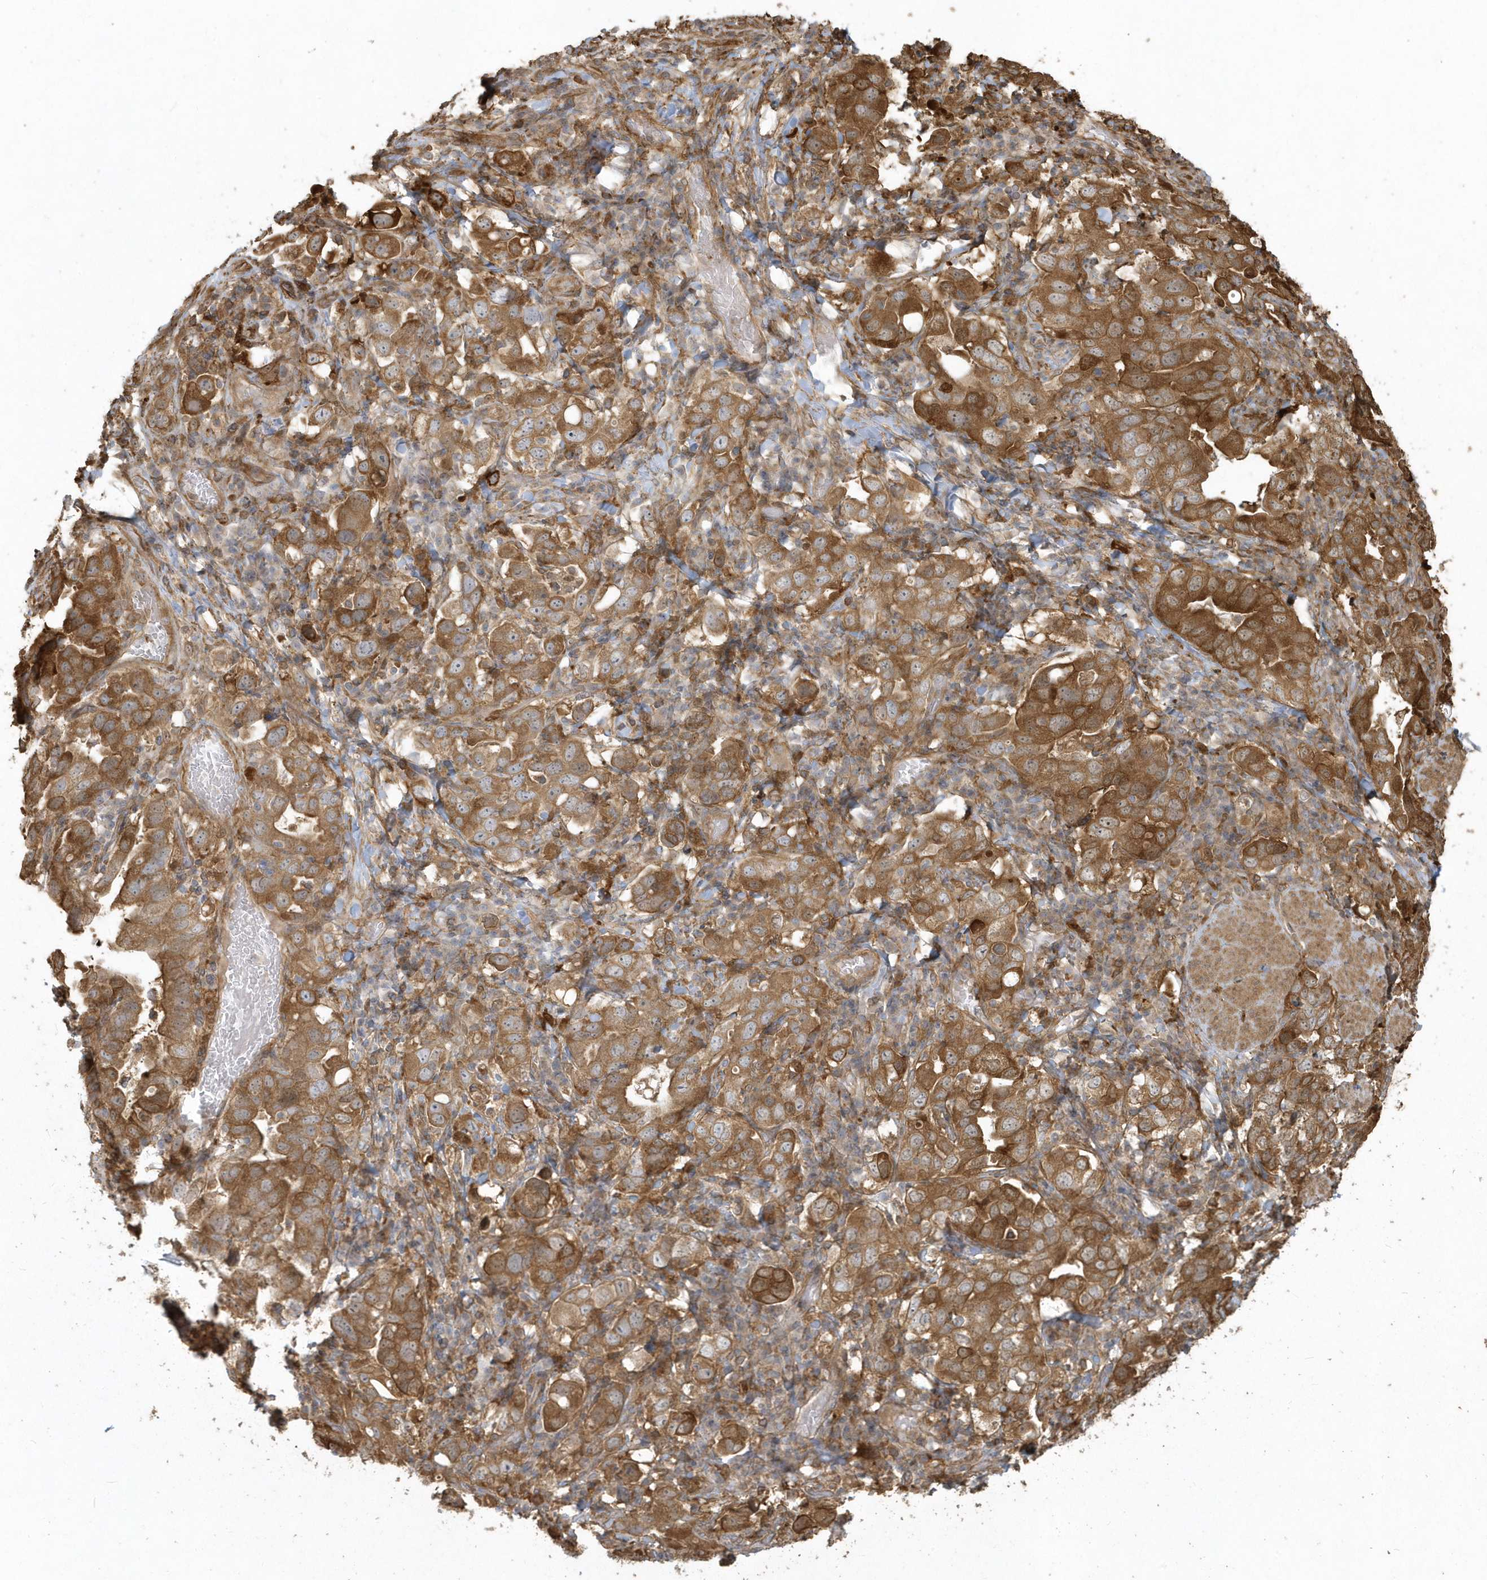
{"staining": {"intensity": "strong", "quantity": ">75%", "location": "cytoplasmic/membranous"}, "tissue": "stomach cancer", "cell_type": "Tumor cells", "image_type": "cancer", "snomed": [{"axis": "morphology", "description": "Adenocarcinoma, NOS"}, {"axis": "topography", "description": "Stomach, upper"}], "caption": "High-magnification brightfield microscopy of stomach cancer stained with DAB (brown) and counterstained with hematoxylin (blue). tumor cells exhibit strong cytoplasmic/membranous expression is present in about>75% of cells.", "gene": "HNMT", "patient": {"sex": "male", "age": 62}}